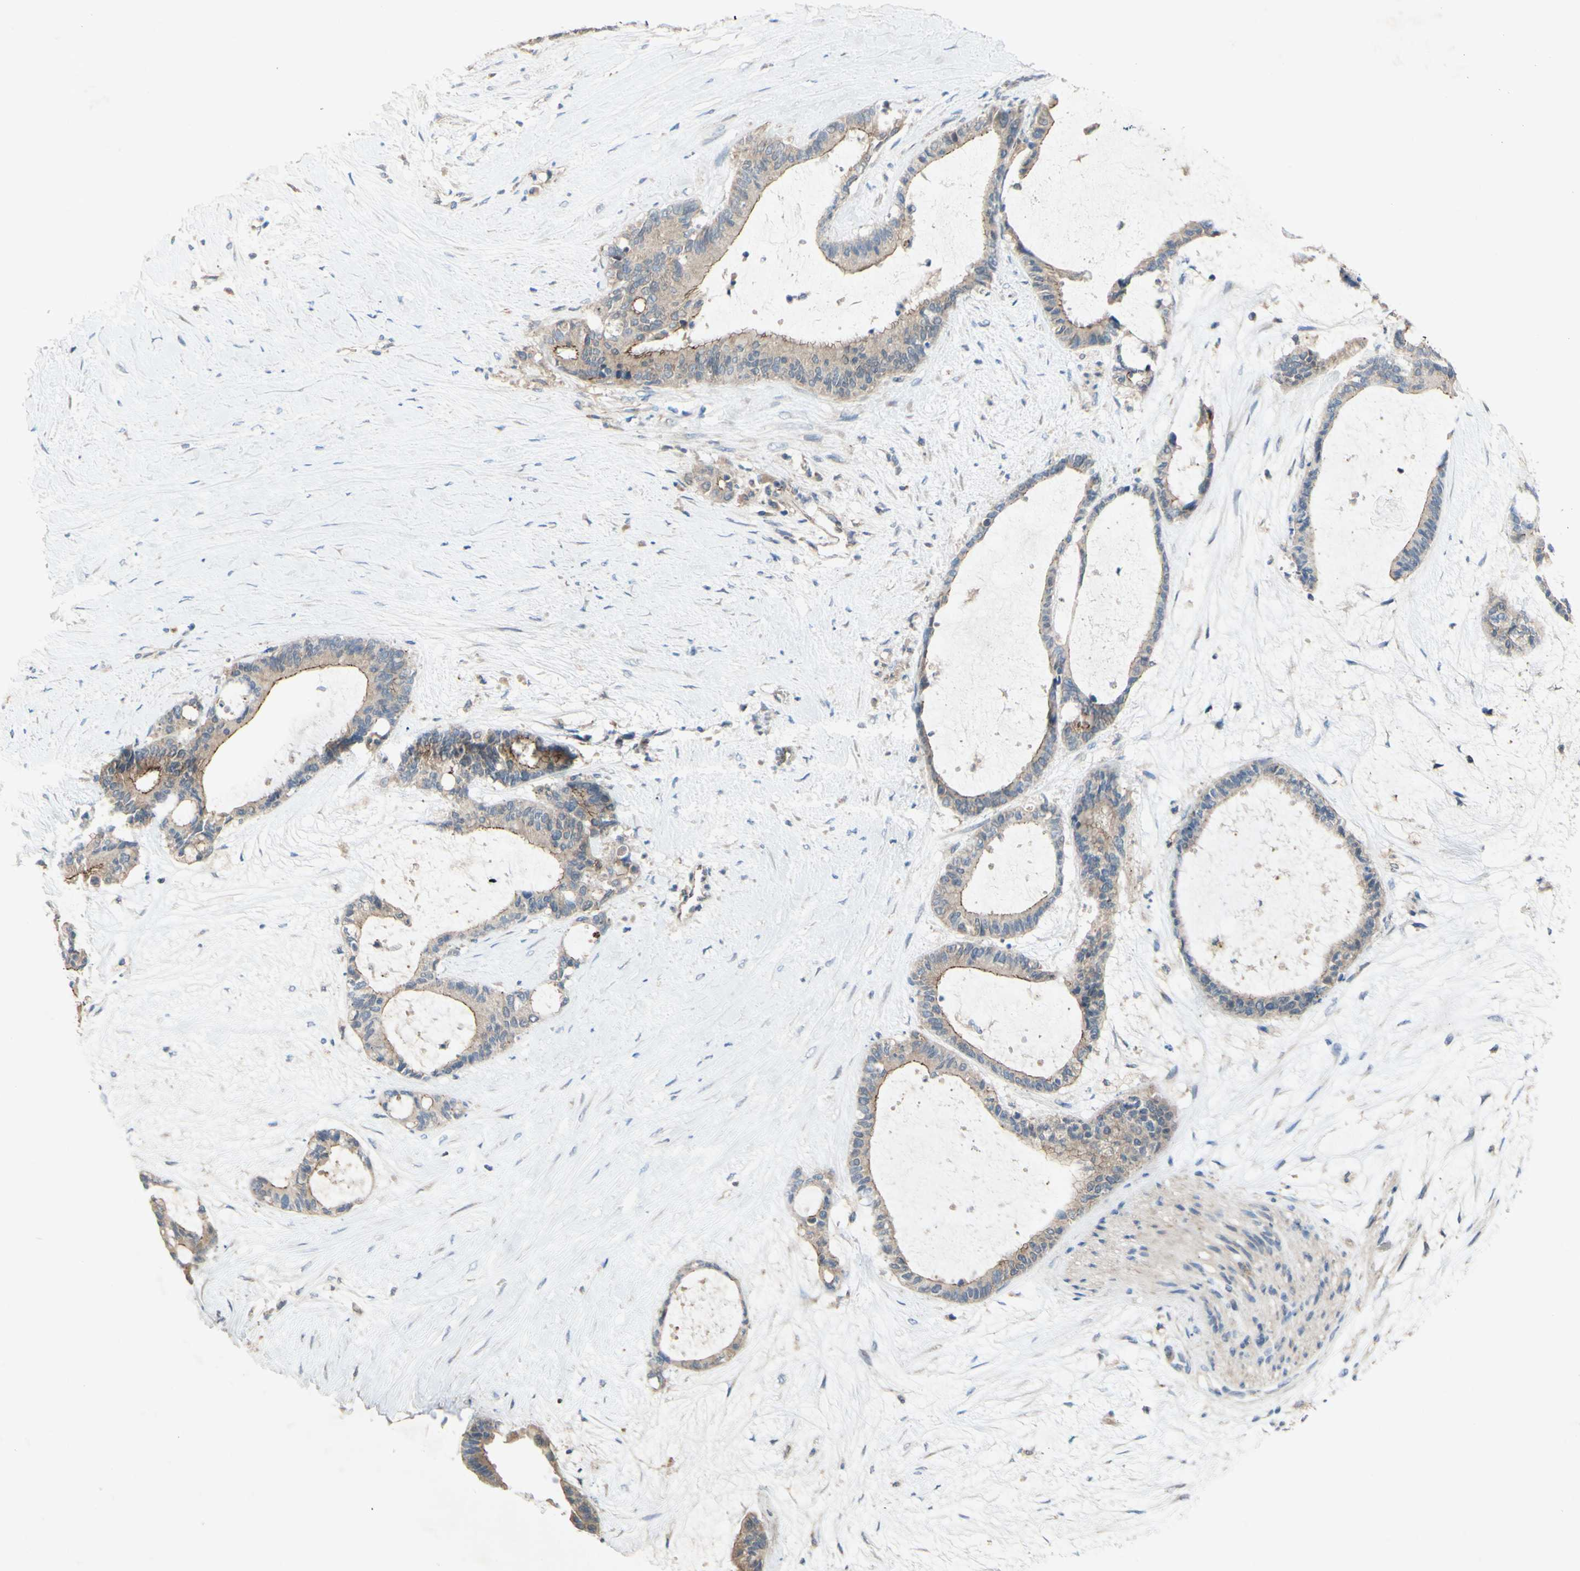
{"staining": {"intensity": "strong", "quantity": "<25%", "location": "cytoplasmic/membranous"}, "tissue": "liver cancer", "cell_type": "Tumor cells", "image_type": "cancer", "snomed": [{"axis": "morphology", "description": "Cholangiocarcinoma"}, {"axis": "topography", "description": "Liver"}], "caption": "Human liver cancer (cholangiocarcinoma) stained with a protein marker reveals strong staining in tumor cells.", "gene": "PDGFB", "patient": {"sex": "female", "age": 73}}